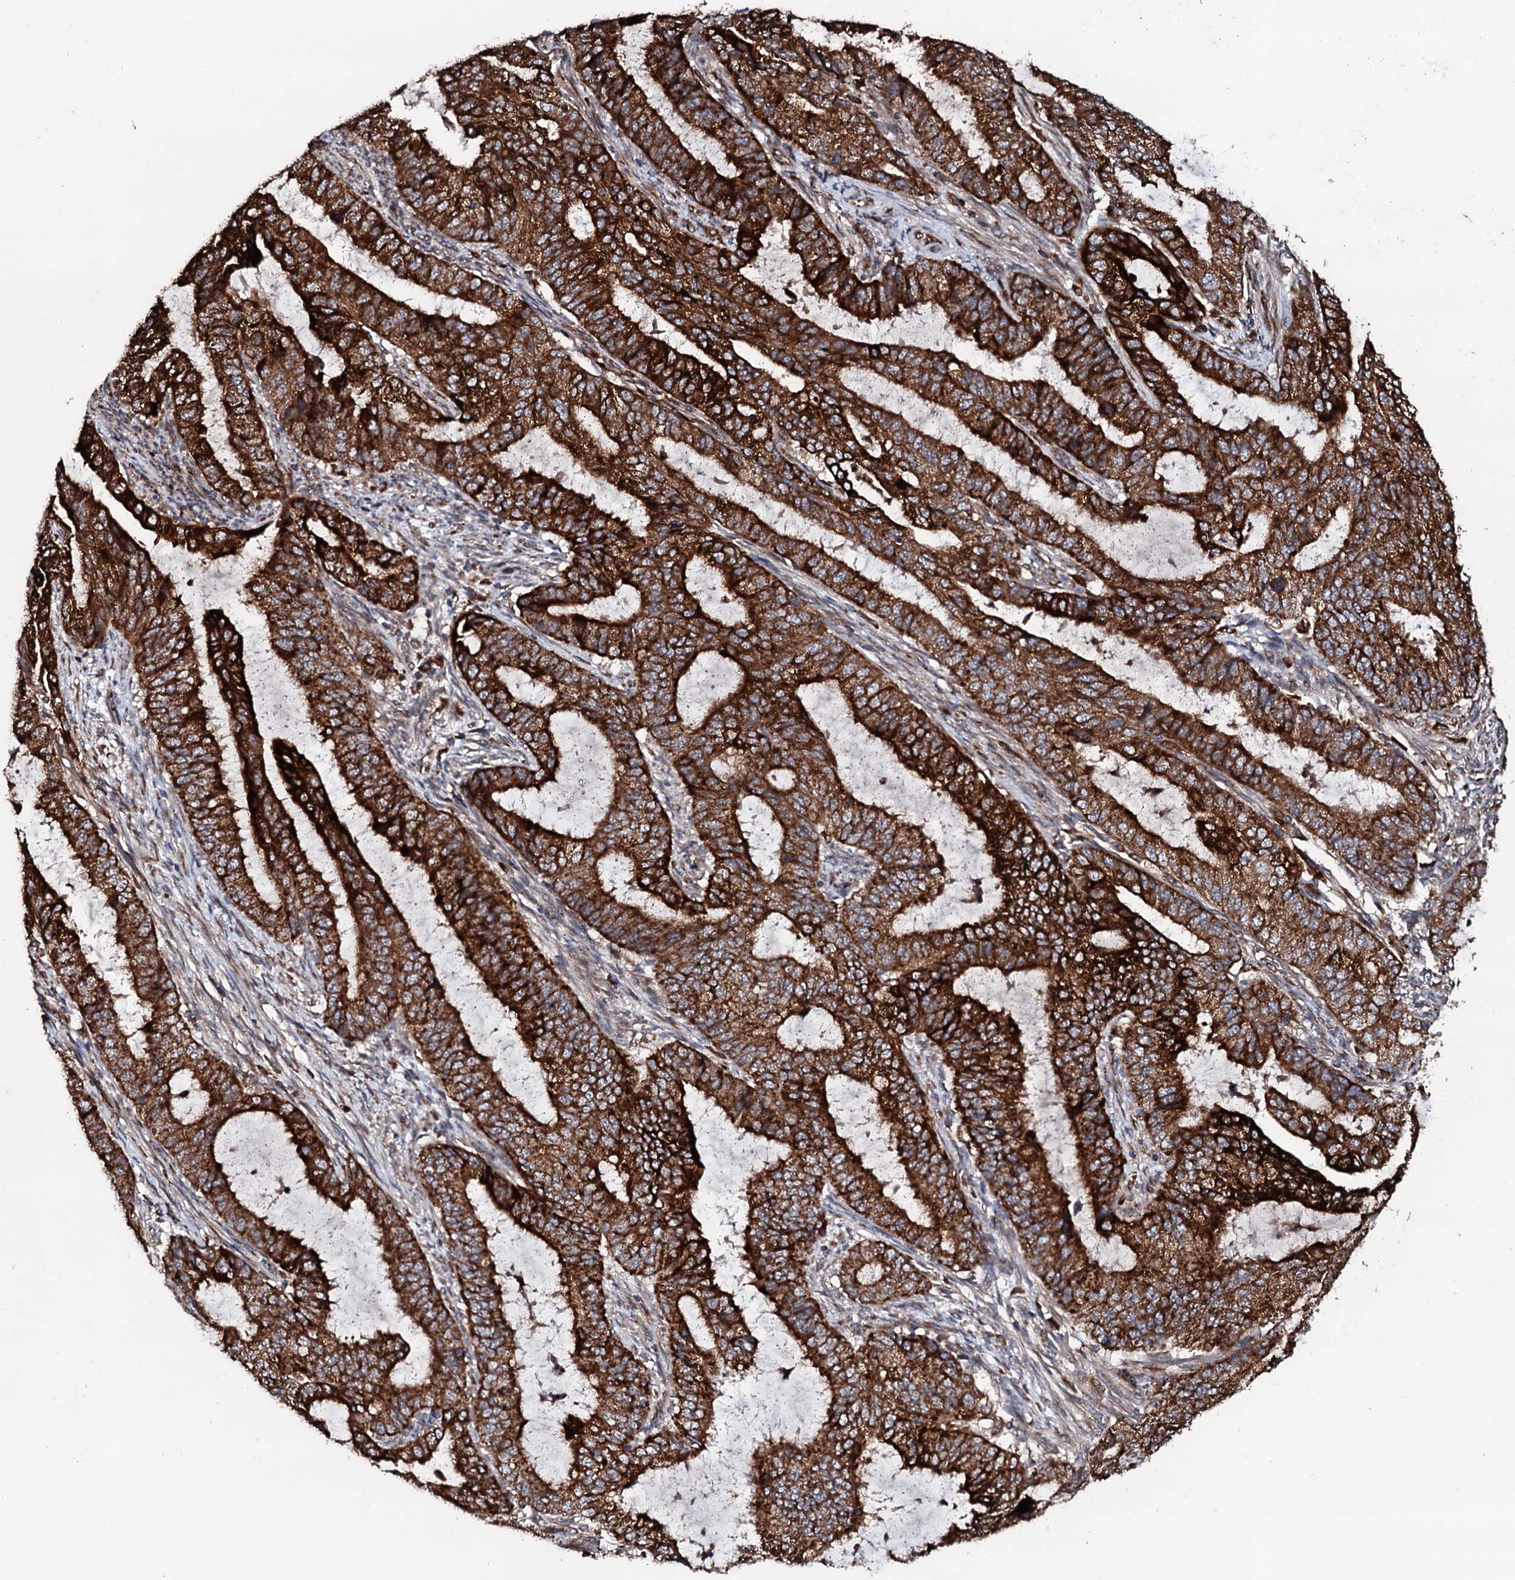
{"staining": {"intensity": "strong", "quantity": ">75%", "location": "cytoplasmic/membranous"}, "tissue": "endometrial cancer", "cell_type": "Tumor cells", "image_type": "cancer", "snomed": [{"axis": "morphology", "description": "Adenocarcinoma, NOS"}, {"axis": "topography", "description": "Endometrium"}], "caption": "Adenocarcinoma (endometrial) was stained to show a protein in brown. There is high levels of strong cytoplasmic/membranous staining in about >75% of tumor cells. The protein of interest is shown in brown color, while the nuclei are stained blue.", "gene": "SDHAF2", "patient": {"sex": "female", "age": 51}}